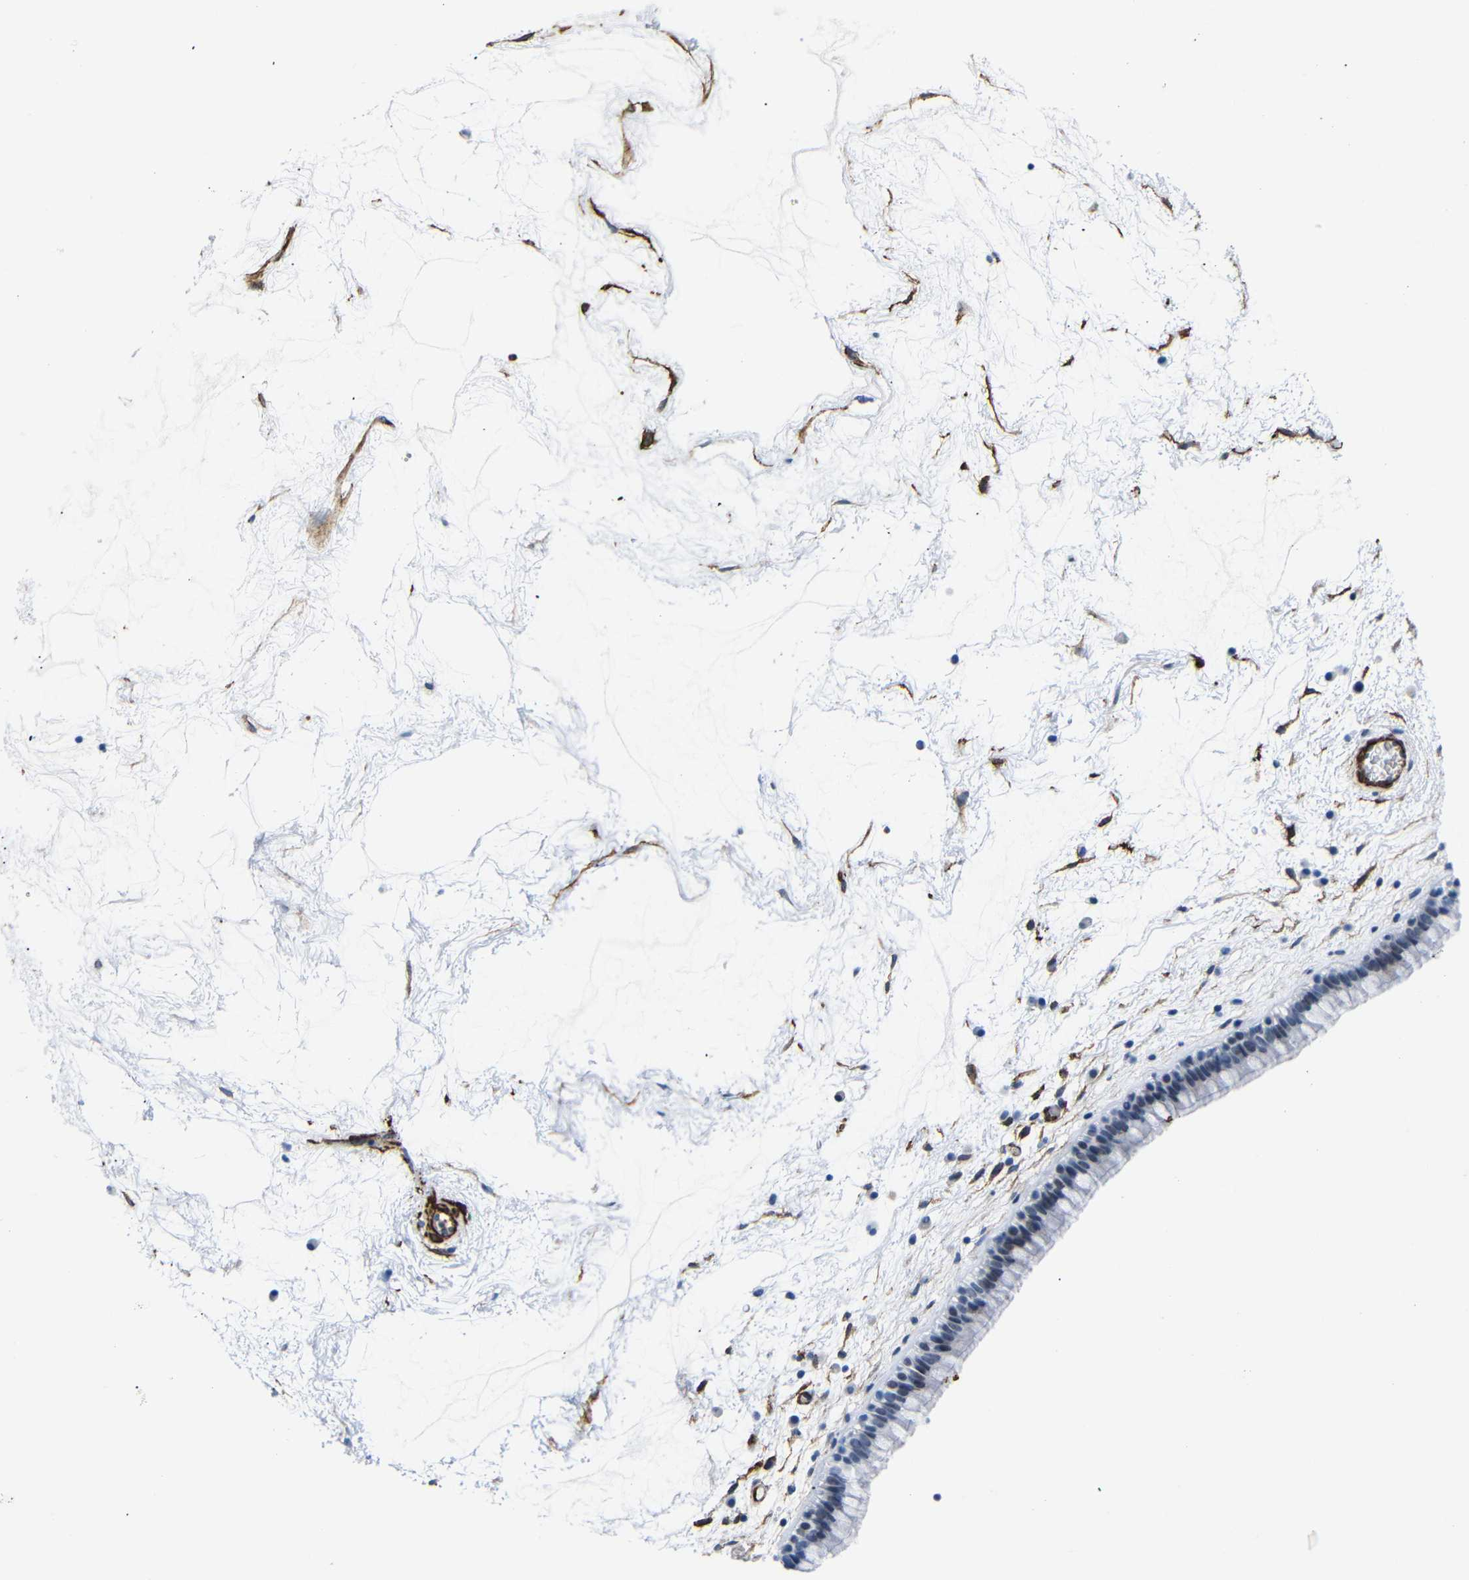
{"staining": {"intensity": "negative", "quantity": "none", "location": "none"}, "tissue": "nasopharynx", "cell_type": "Respiratory epithelial cells", "image_type": "normal", "snomed": [{"axis": "morphology", "description": "Normal tissue, NOS"}, {"axis": "morphology", "description": "Inflammation, NOS"}, {"axis": "topography", "description": "Nasopharynx"}], "caption": "Immunohistochemistry (IHC) micrograph of benign nasopharynx: nasopharynx stained with DAB (3,3'-diaminobenzidine) shows no significant protein staining in respiratory epithelial cells.", "gene": "ACTA2", "patient": {"sex": "male", "age": 48}}